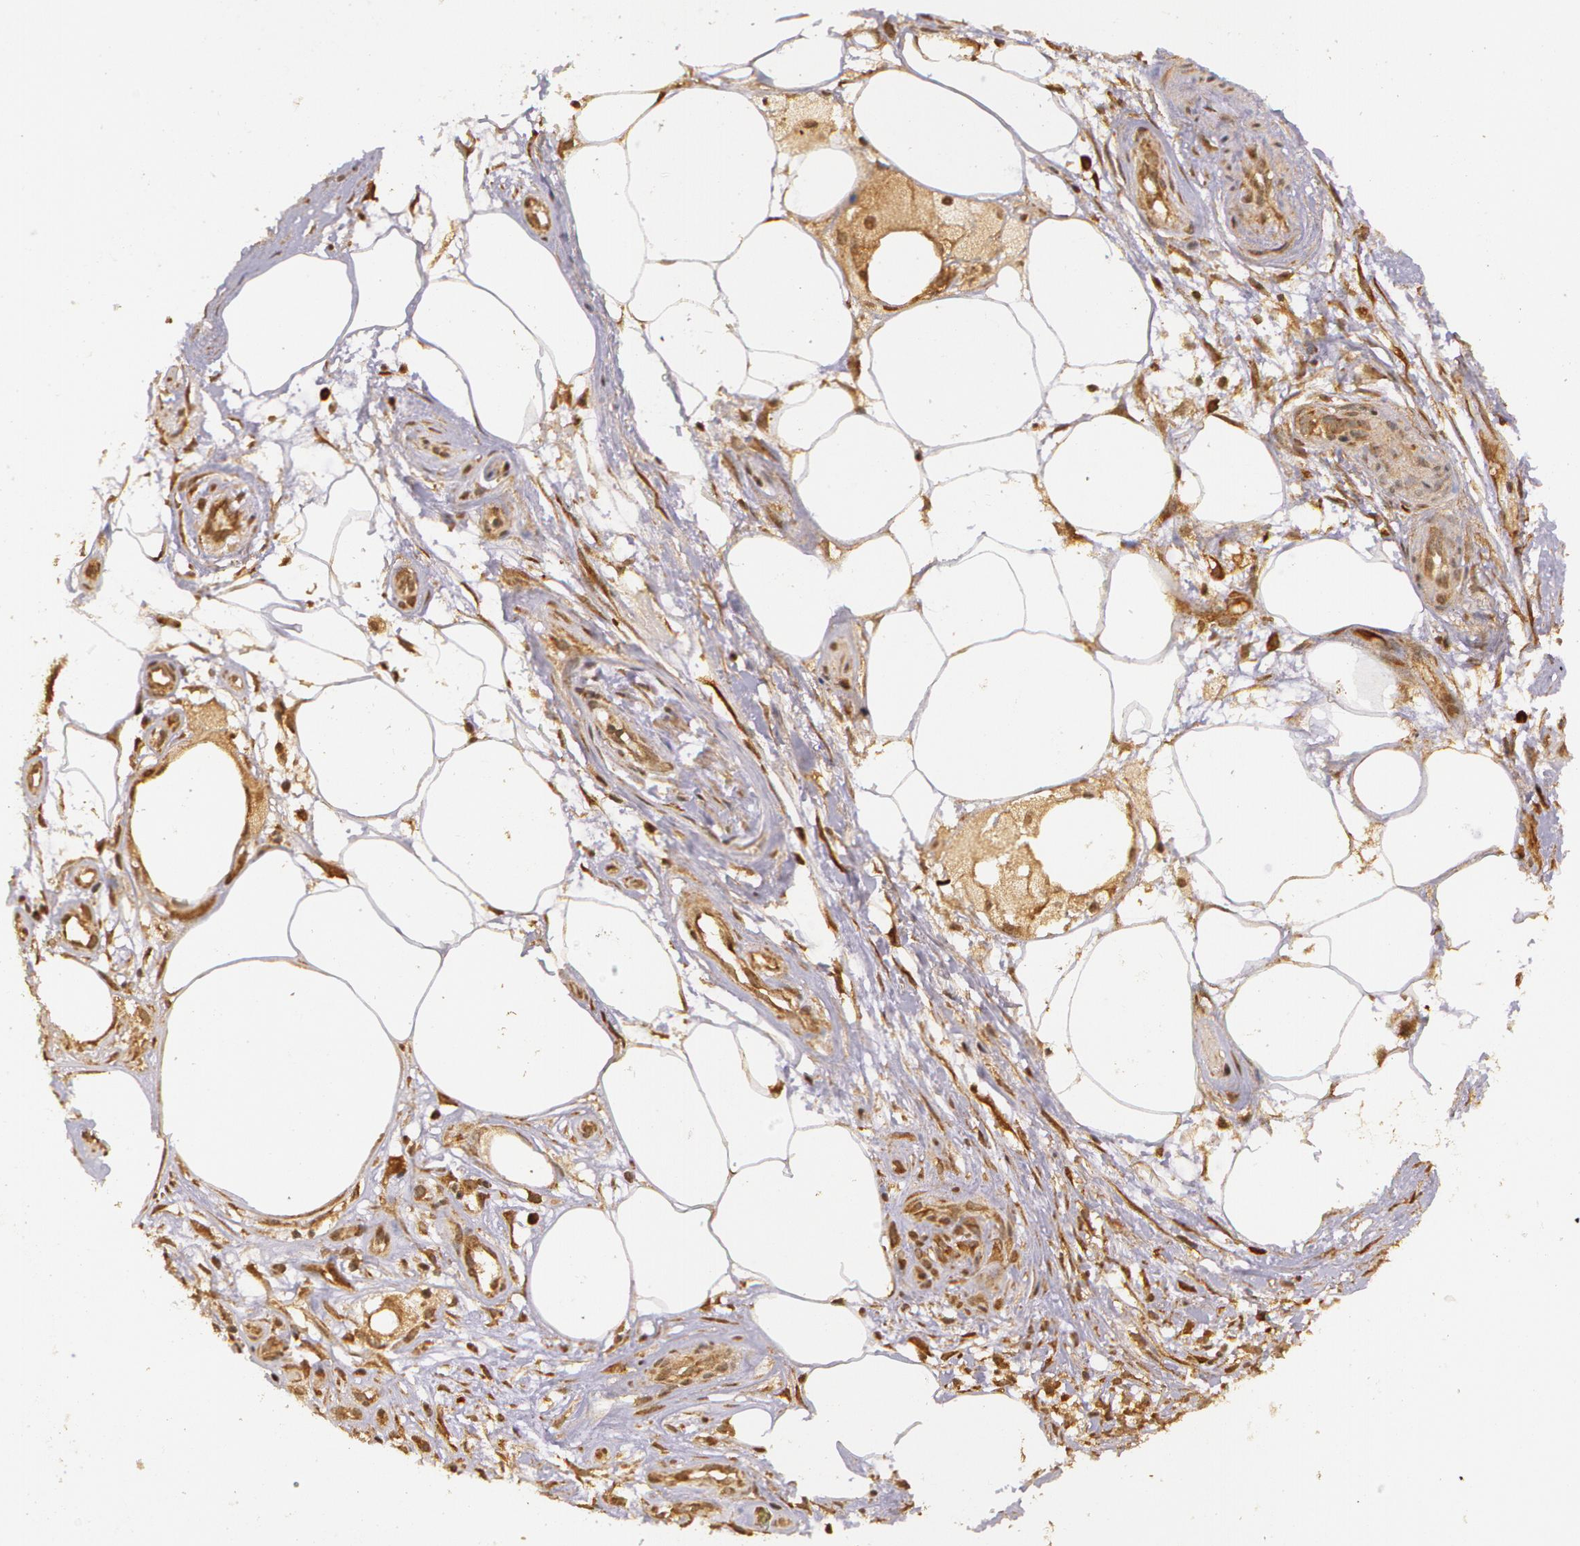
{"staining": {"intensity": "moderate", "quantity": ">75%", "location": "cytoplasmic/membranous"}, "tissue": "melanoma", "cell_type": "Tumor cells", "image_type": "cancer", "snomed": [{"axis": "morphology", "description": "Malignant melanoma, NOS"}, {"axis": "topography", "description": "Skin"}], "caption": "The immunohistochemical stain shows moderate cytoplasmic/membranous expression in tumor cells of melanoma tissue.", "gene": "ASCC2", "patient": {"sex": "female", "age": 85}}